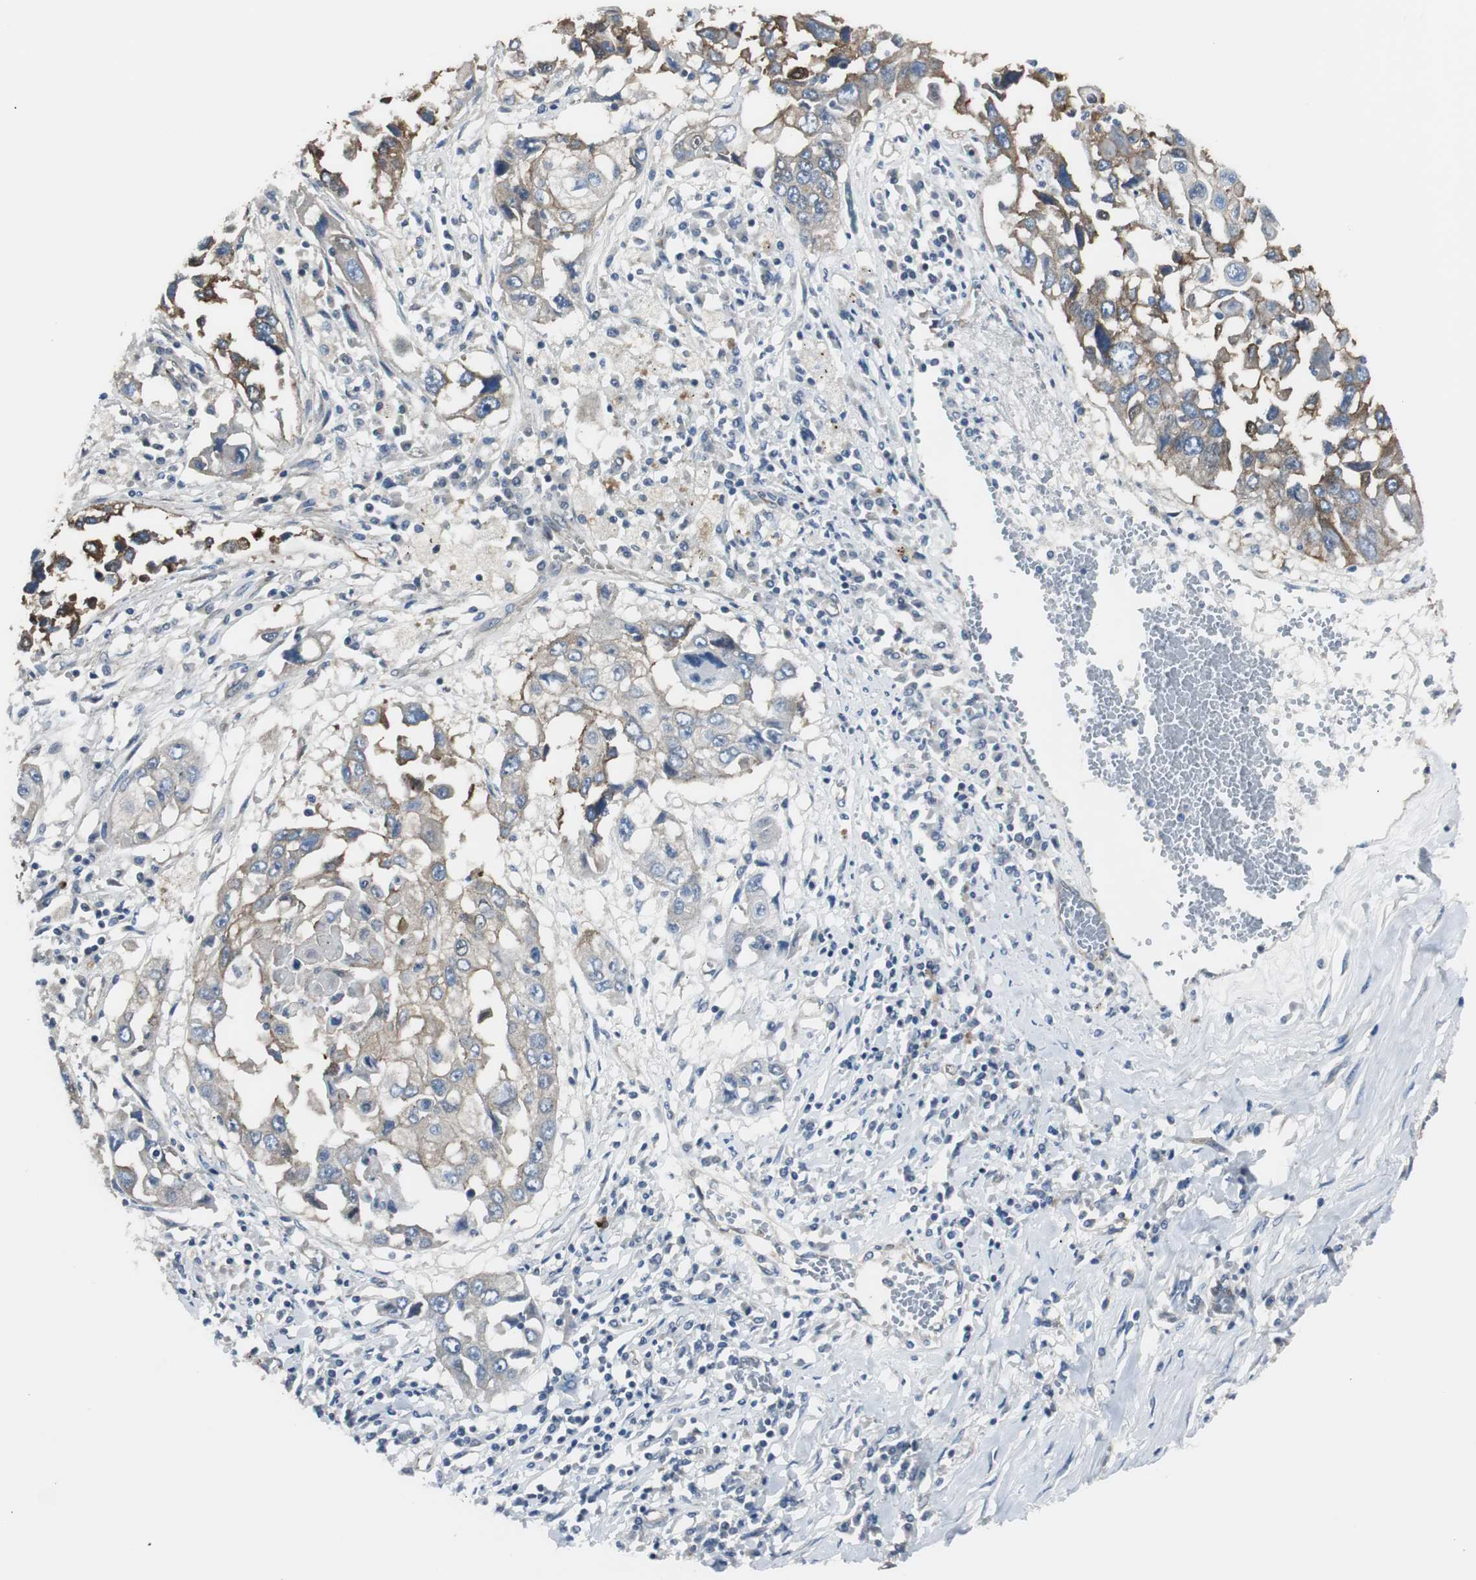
{"staining": {"intensity": "moderate", "quantity": ">75%", "location": "cytoplasmic/membranous"}, "tissue": "lung cancer", "cell_type": "Tumor cells", "image_type": "cancer", "snomed": [{"axis": "morphology", "description": "Squamous cell carcinoma, NOS"}, {"axis": "topography", "description": "Lung"}], "caption": "Immunohistochemistry (IHC) (DAB) staining of human lung squamous cell carcinoma displays moderate cytoplasmic/membranous protein positivity in approximately >75% of tumor cells. Immunohistochemistry (IHC) stains the protein of interest in brown and the nuclei are stained blue.", "gene": "STXBP4", "patient": {"sex": "male", "age": 71}}